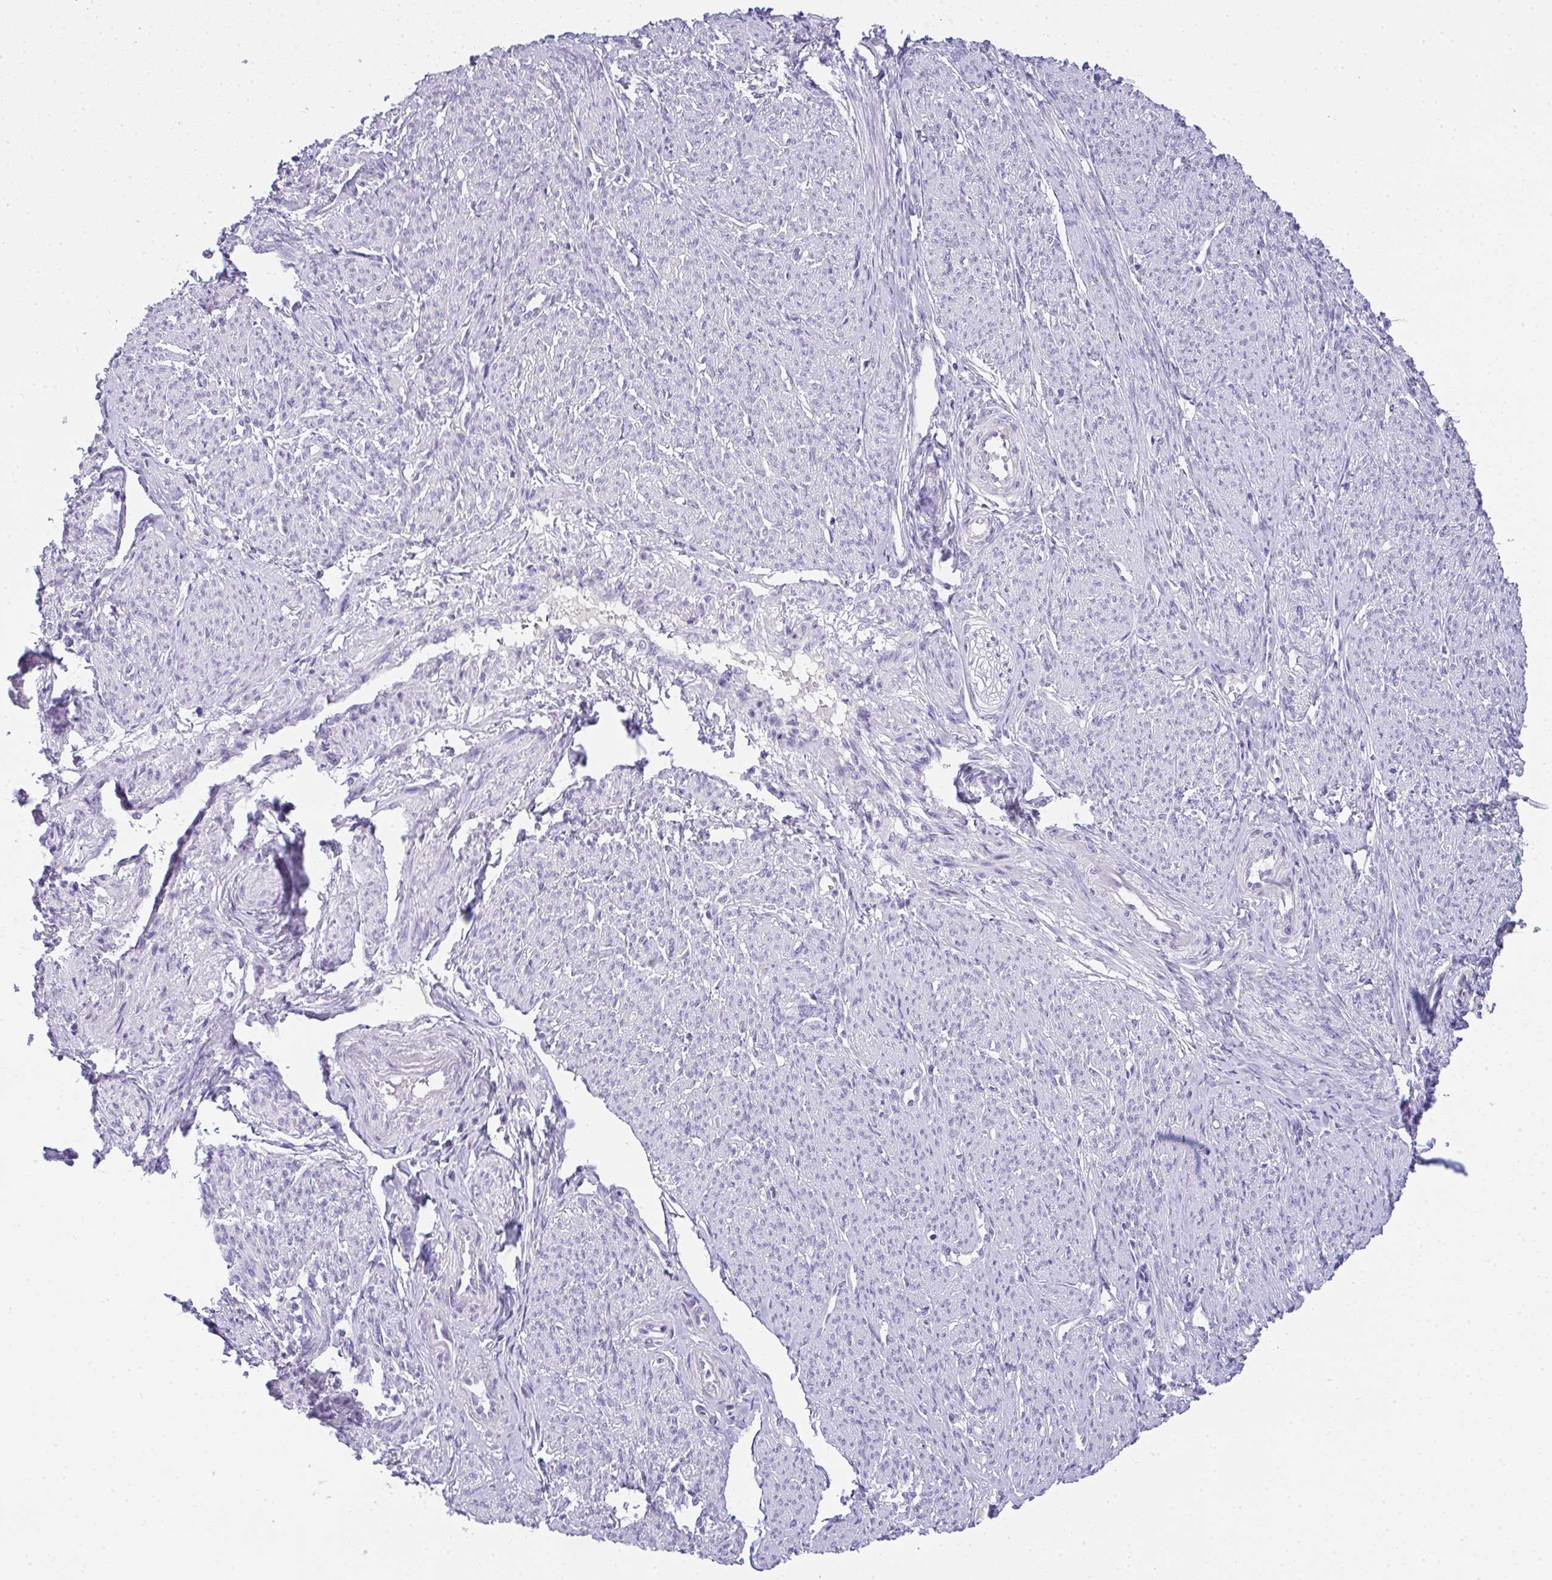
{"staining": {"intensity": "negative", "quantity": "none", "location": "none"}, "tissue": "smooth muscle", "cell_type": "Smooth muscle cells", "image_type": "normal", "snomed": [{"axis": "morphology", "description": "Normal tissue, NOS"}, {"axis": "topography", "description": "Smooth muscle"}], "caption": "Immunohistochemistry (IHC) image of benign human smooth muscle stained for a protein (brown), which exhibits no staining in smooth muscle cells.", "gene": "COX7B", "patient": {"sex": "female", "age": 65}}